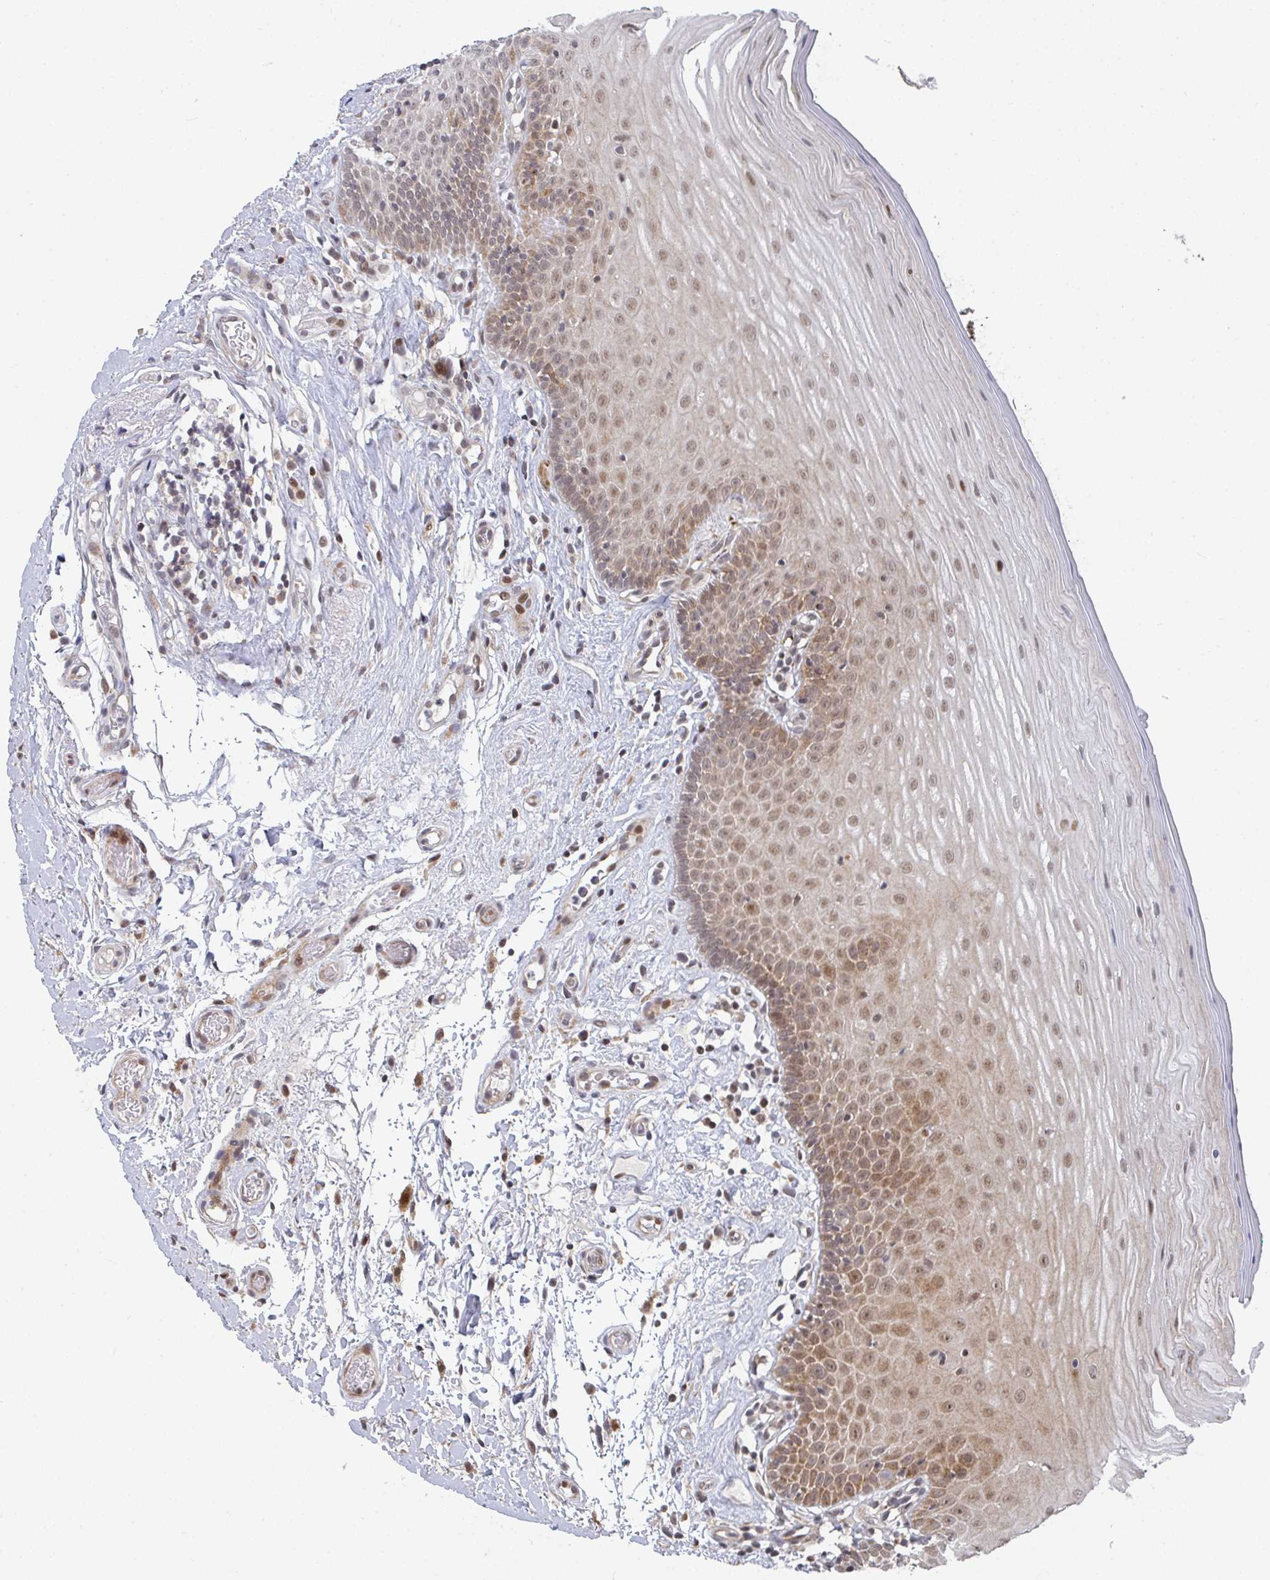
{"staining": {"intensity": "moderate", "quantity": ">75%", "location": "cytoplasmic/membranous,nuclear"}, "tissue": "oral mucosa", "cell_type": "Squamous epithelial cells", "image_type": "normal", "snomed": [{"axis": "morphology", "description": "Normal tissue, NOS"}, {"axis": "topography", "description": "Oral tissue"}, {"axis": "topography", "description": "Tounge, NOS"}, {"axis": "topography", "description": "Head-Neck"}], "caption": "The histopathology image demonstrates immunohistochemical staining of benign oral mucosa. There is moderate cytoplasmic/membranous,nuclear expression is identified in approximately >75% of squamous epithelial cells.", "gene": "RBBP5", "patient": {"sex": "female", "age": 84}}